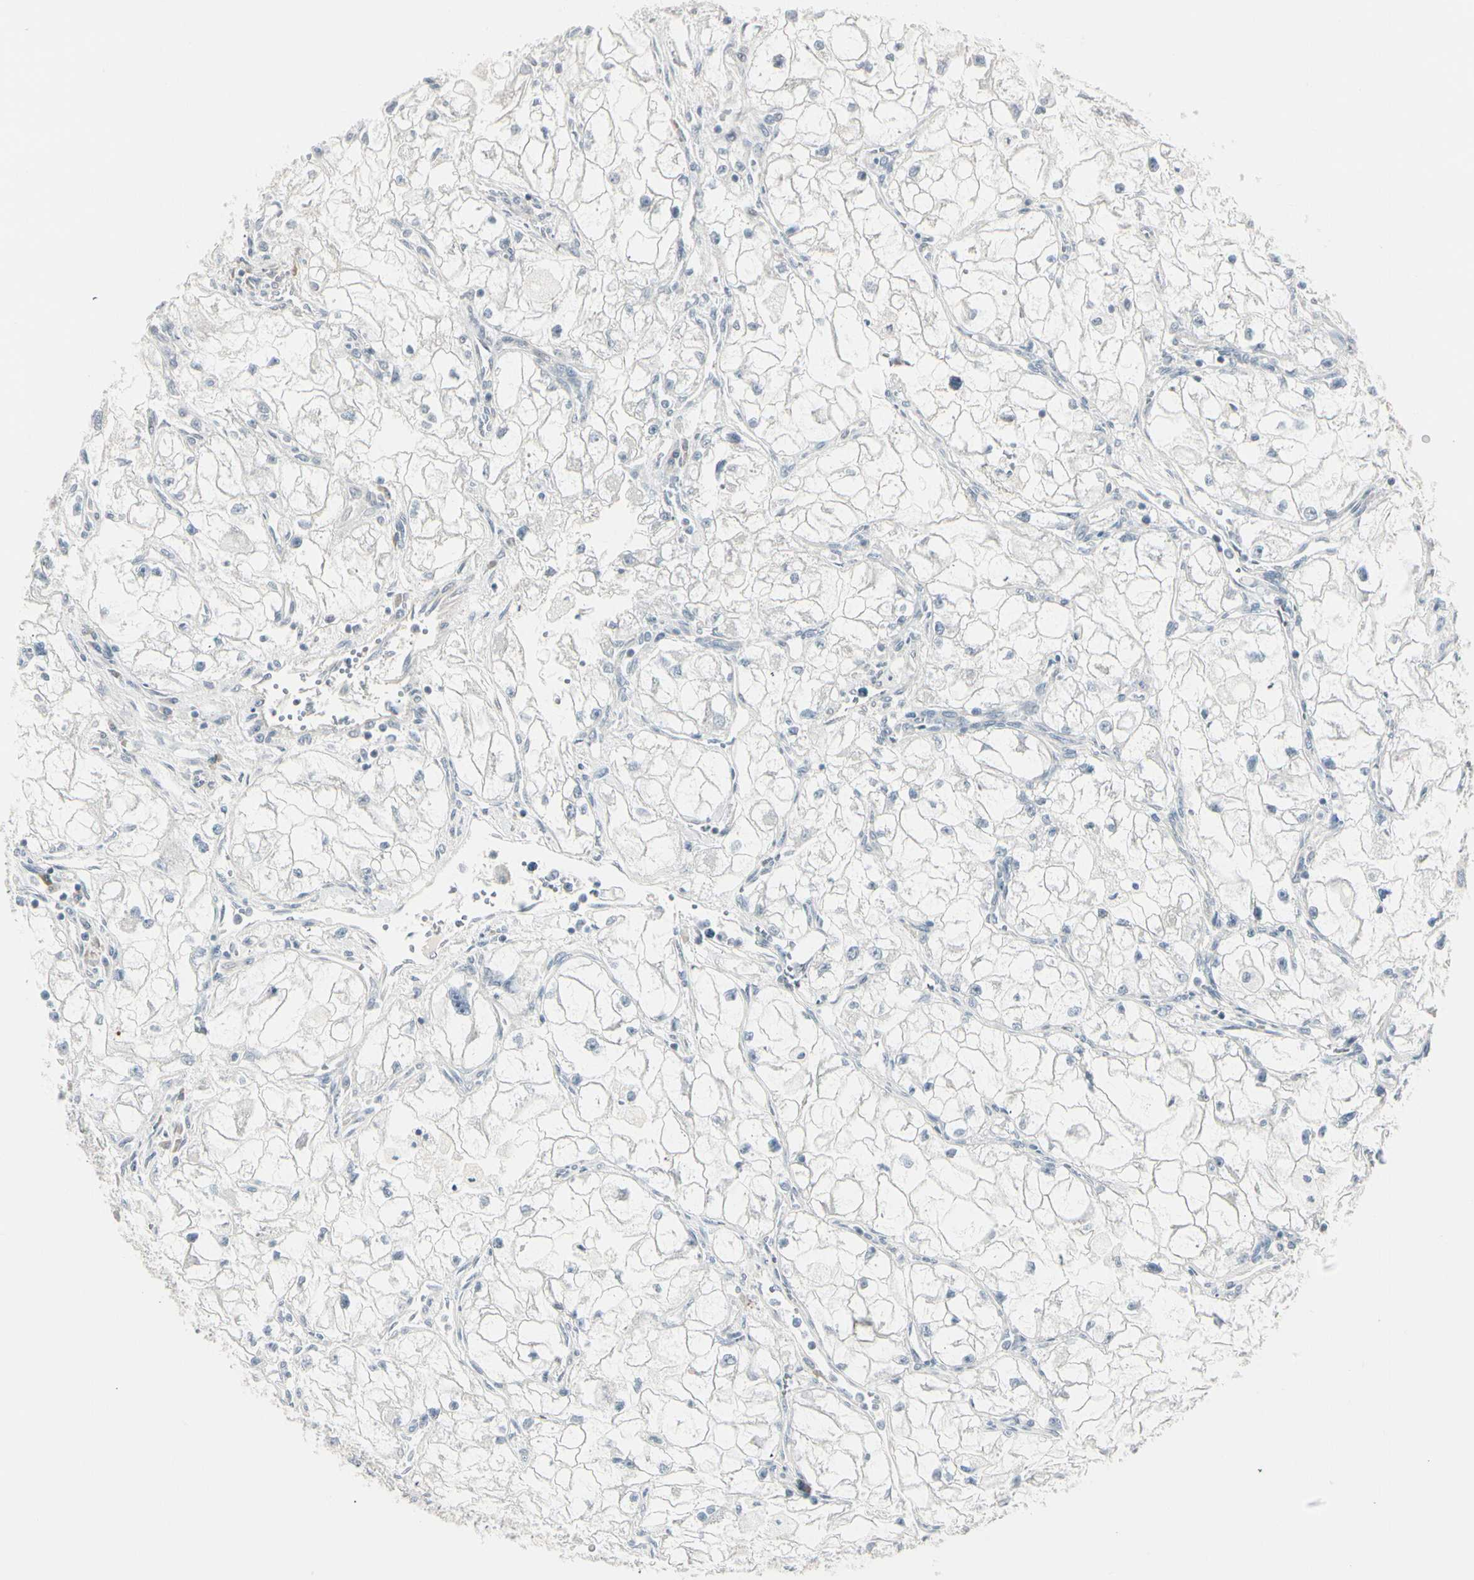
{"staining": {"intensity": "negative", "quantity": "none", "location": "none"}, "tissue": "renal cancer", "cell_type": "Tumor cells", "image_type": "cancer", "snomed": [{"axis": "morphology", "description": "Adenocarcinoma, NOS"}, {"axis": "topography", "description": "Kidney"}], "caption": "Tumor cells show no significant staining in renal cancer. The staining was performed using DAB to visualize the protein expression in brown, while the nuclei were stained in blue with hematoxylin (Magnification: 20x).", "gene": "DMPK", "patient": {"sex": "female", "age": 70}}